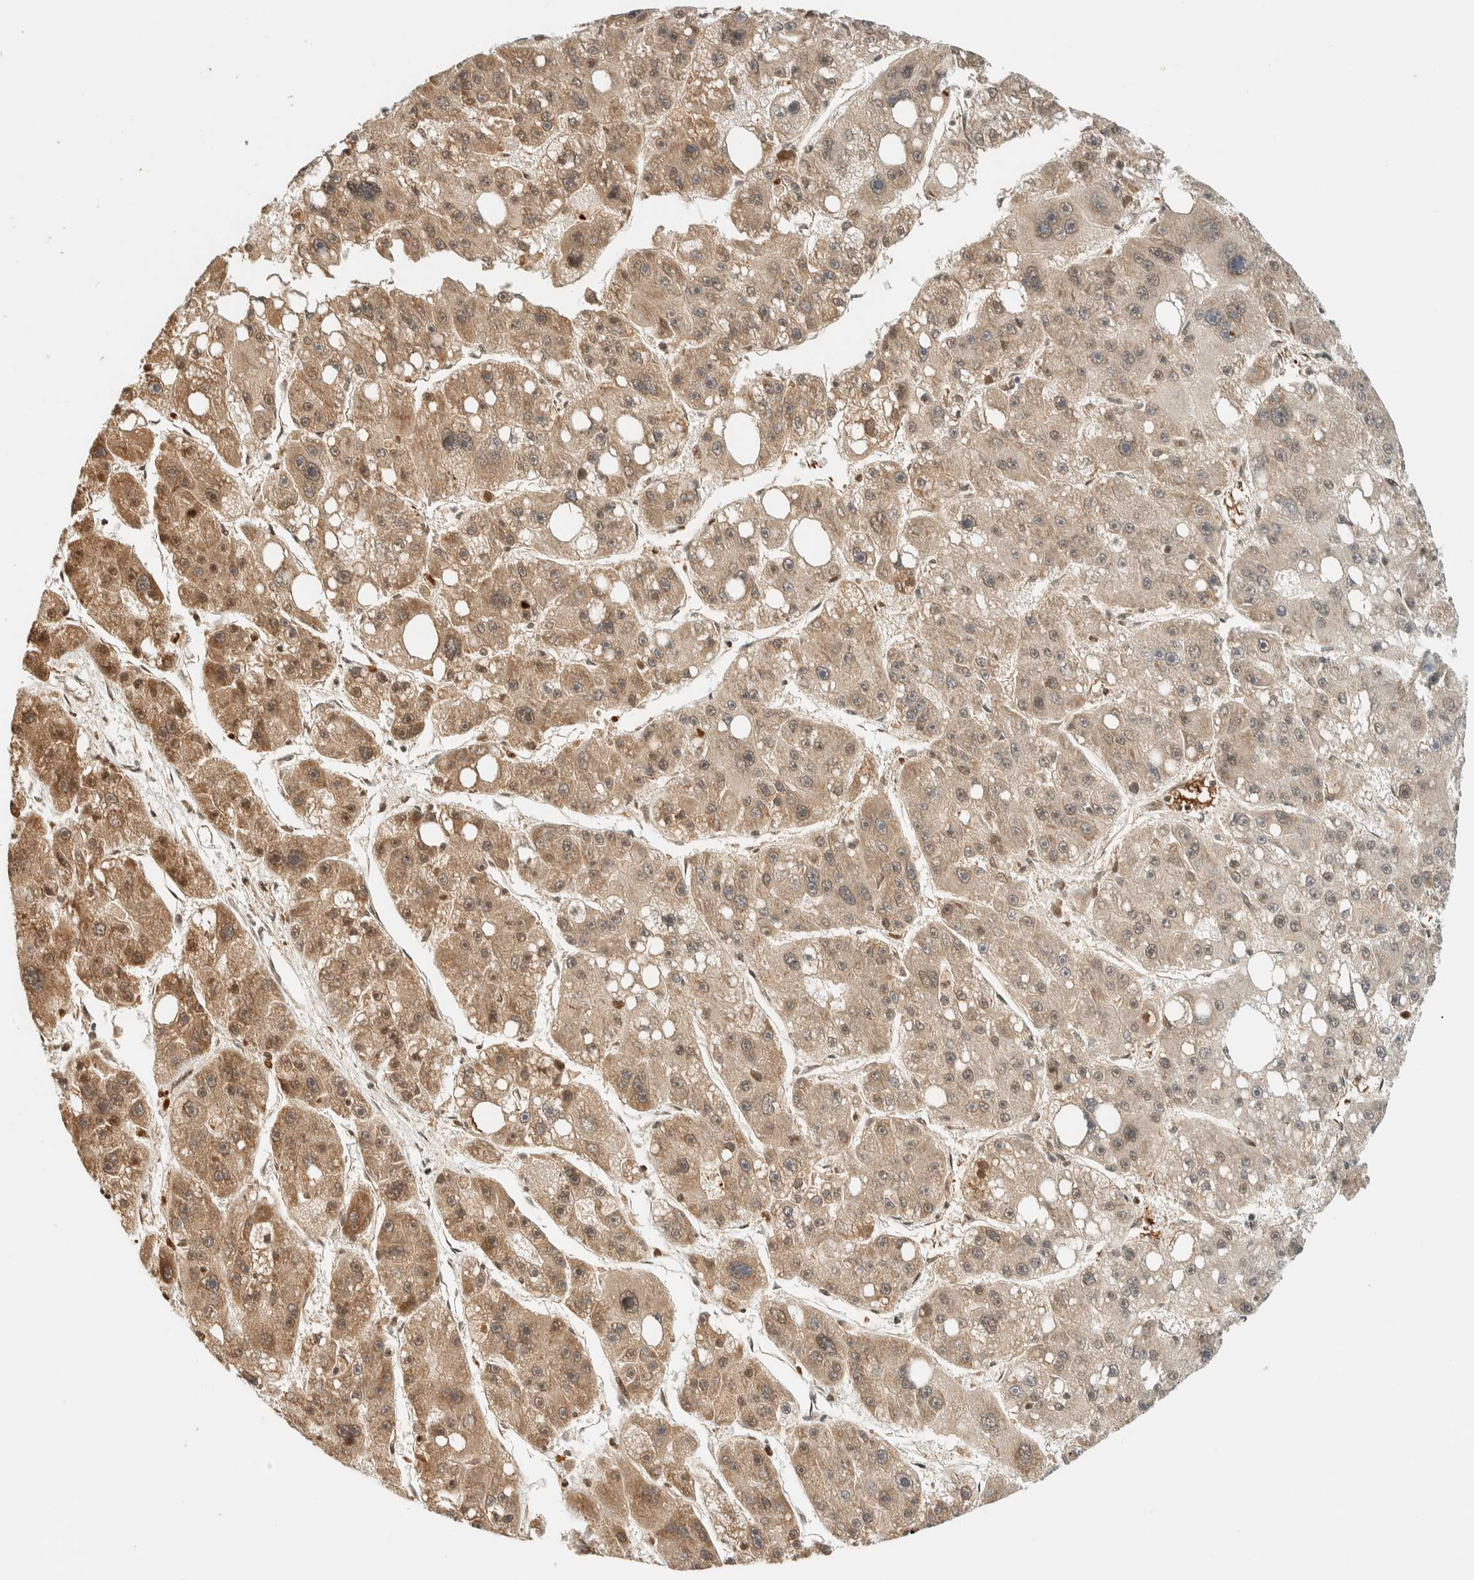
{"staining": {"intensity": "weak", "quantity": ">75%", "location": "cytoplasmic/membranous"}, "tissue": "liver cancer", "cell_type": "Tumor cells", "image_type": "cancer", "snomed": [{"axis": "morphology", "description": "Carcinoma, Hepatocellular, NOS"}, {"axis": "topography", "description": "Liver"}], "caption": "Approximately >75% of tumor cells in liver cancer (hepatocellular carcinoma) demonstrate weak cytoplasmic/membranous protein expression as visualized by brown immunohistochemical staining.", "gene": "TSTD2", "patient": {"sex": "female", "age": 61}}